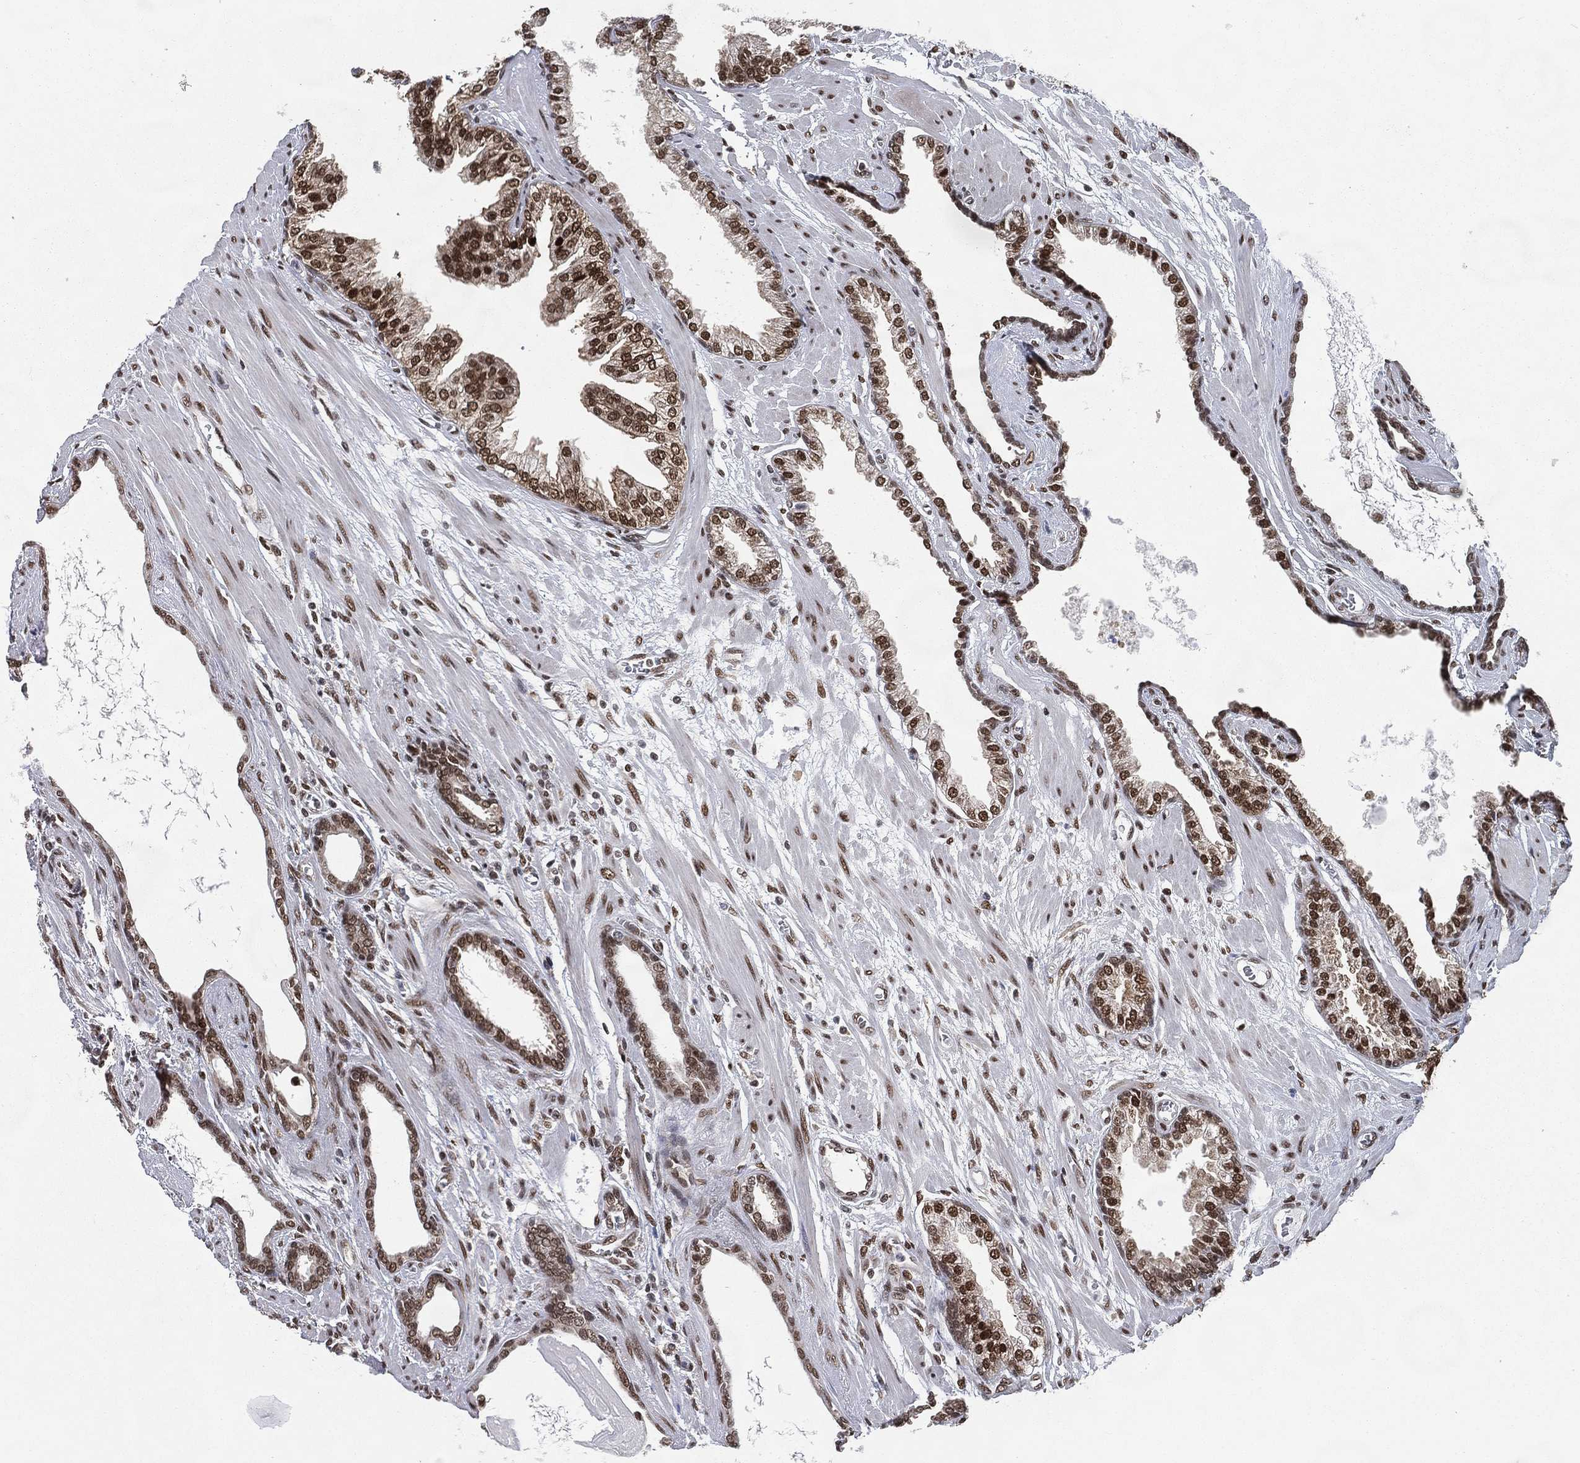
{"staining": {"intensity": "strong", "quantity": ">75%", "location": "nuclear"}, "tissue": "prostate cancer", "cell_type": "Tumor cells", "image_type": "cancer", "snomed": [{"axis": "morphology", "description": "Adenocarcinoma, Low grade"}, {"axis": "topography", "description": "Prostate"}], "caption": "Human prostate cancer stained with a protein marker demonstrates strong staining in tumor cells.", "gene": "FUBP3", "patient": {"sex": "male", "age": 69}}